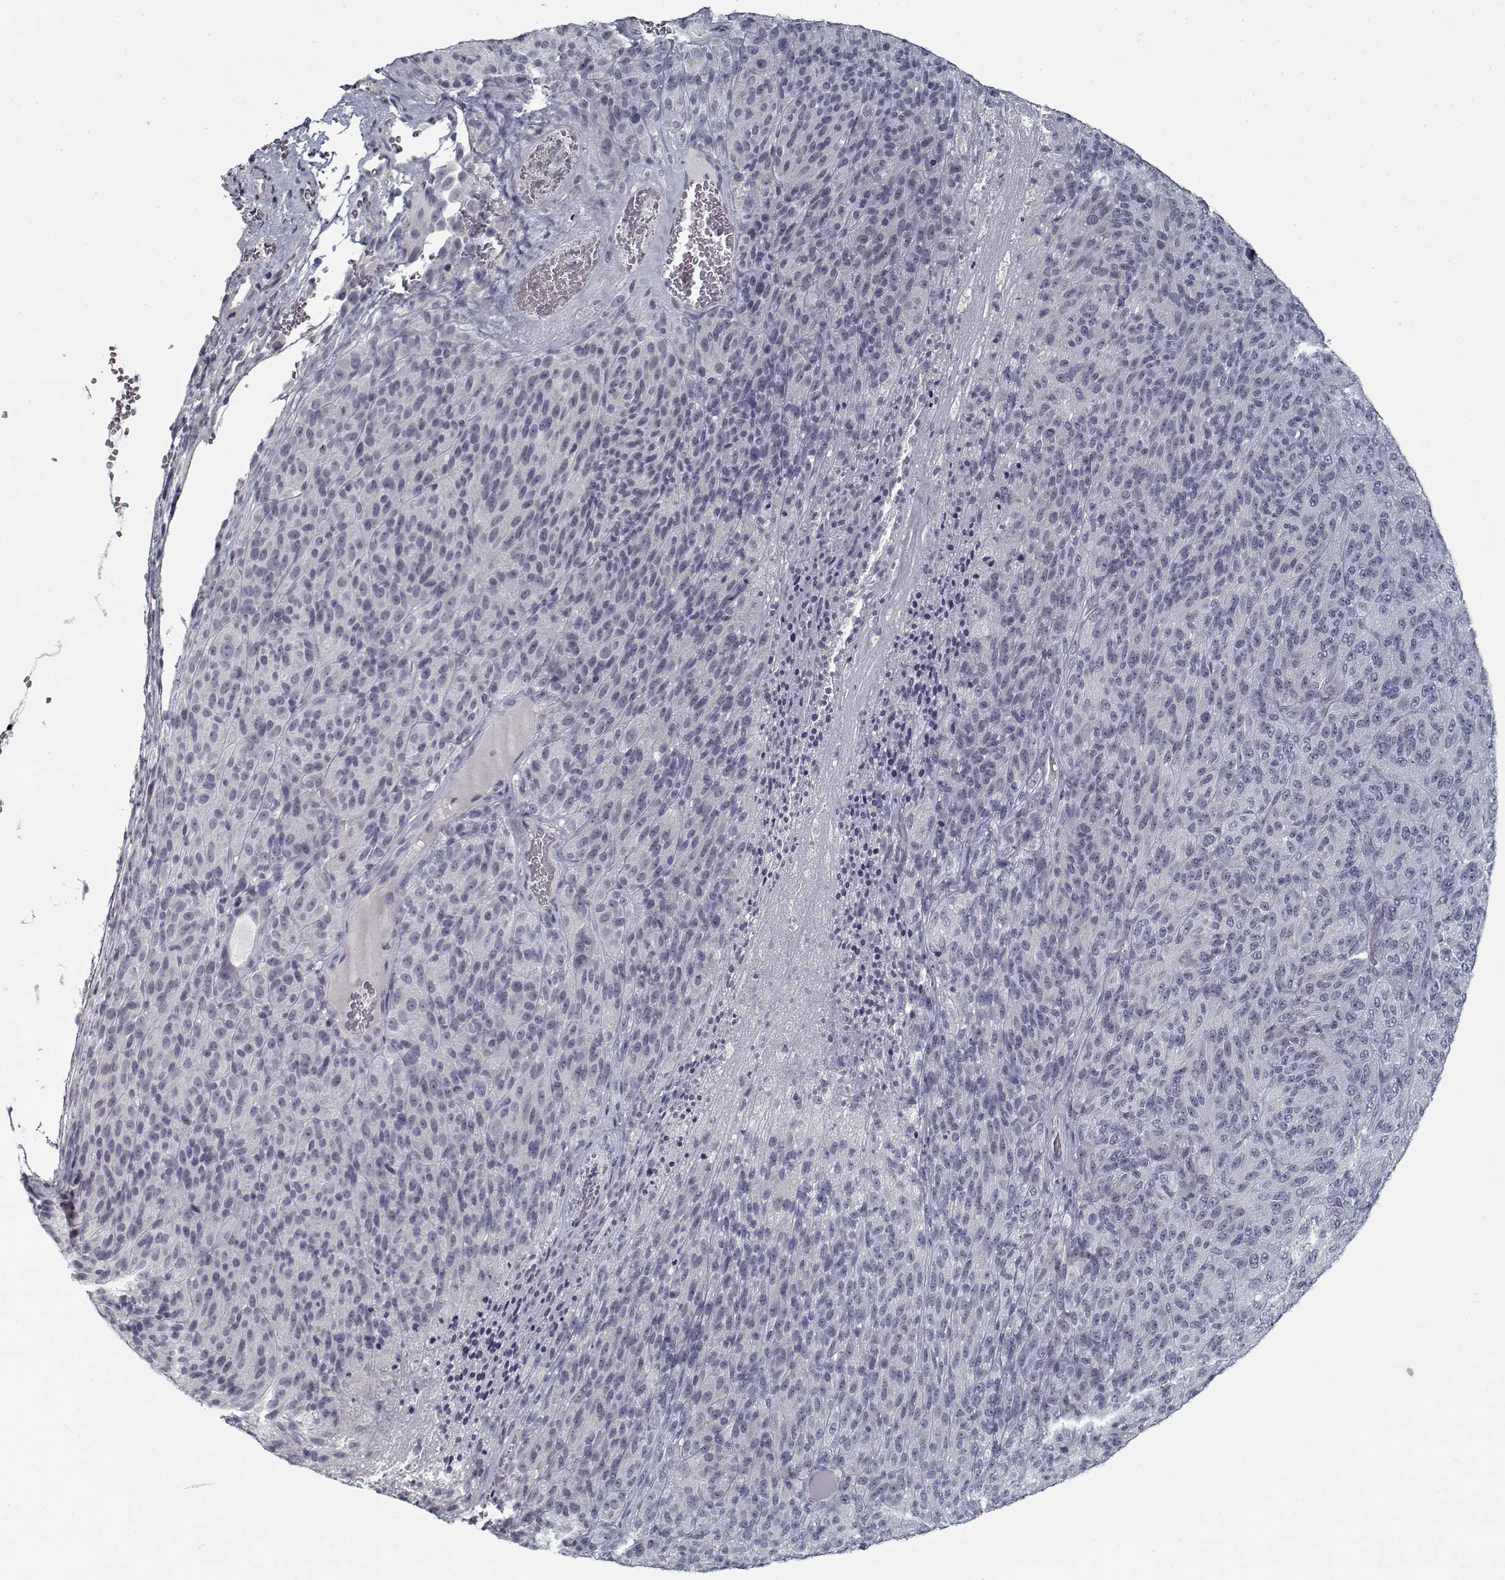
{"staining": {"intensity": "negative", "quantity": "none", "location": "none"}, "tissue": "melanoma", "cell_type": "Tumor cells", "image_type": "cancer", "snomed": [{"axis": "morphology", "description": "Malignant melanoma, Metastatic site"}, {"axis": "topography", "description": "Brain"}], "caption": "Immunohistochemical staining of human malignant melanoma (metastatic site) reveals no significant expression in tumor cells.", "gene": "GAD2", "patient": {"sex": "female", "age": 56}}